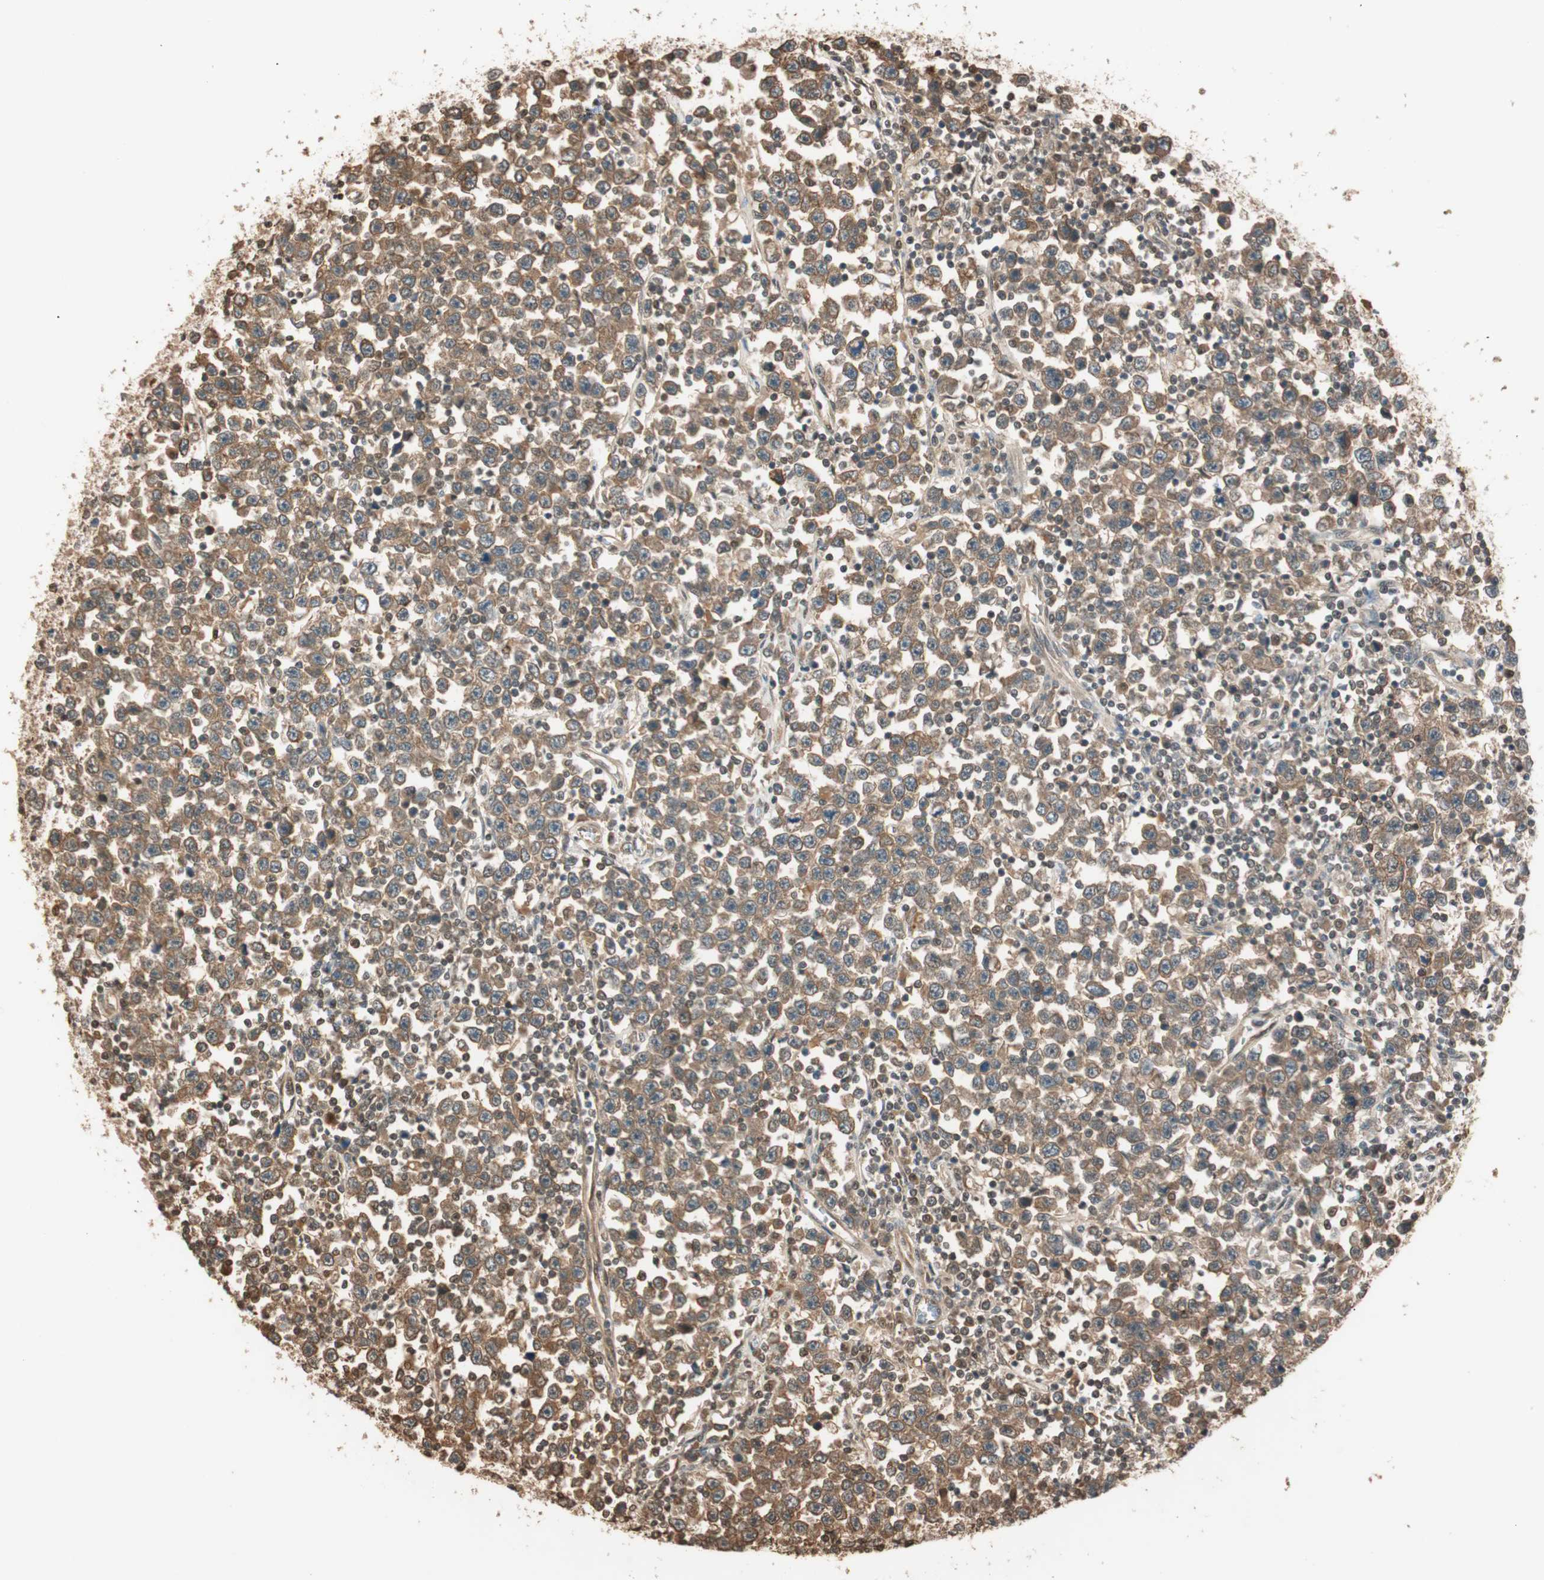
{"staining": {"intensity": "moderate", "quantity": ">75%", "location": "cytoplasmic/membranous"}, "tissue": "testis cancer", "cell_type": "Tumor cells", "image_type": "cancer", "snomed": [{"axis": "morphology", "description": "Seminoma, NOS"}, {"axis": "topography", "description": "Testis"}], "caption": "Human seminoma (testis) stained with a protein marker reveals moderate staining in tumor cells.", "gene": "ZNF443", "patient": {"sex": "male", "age": 43}}